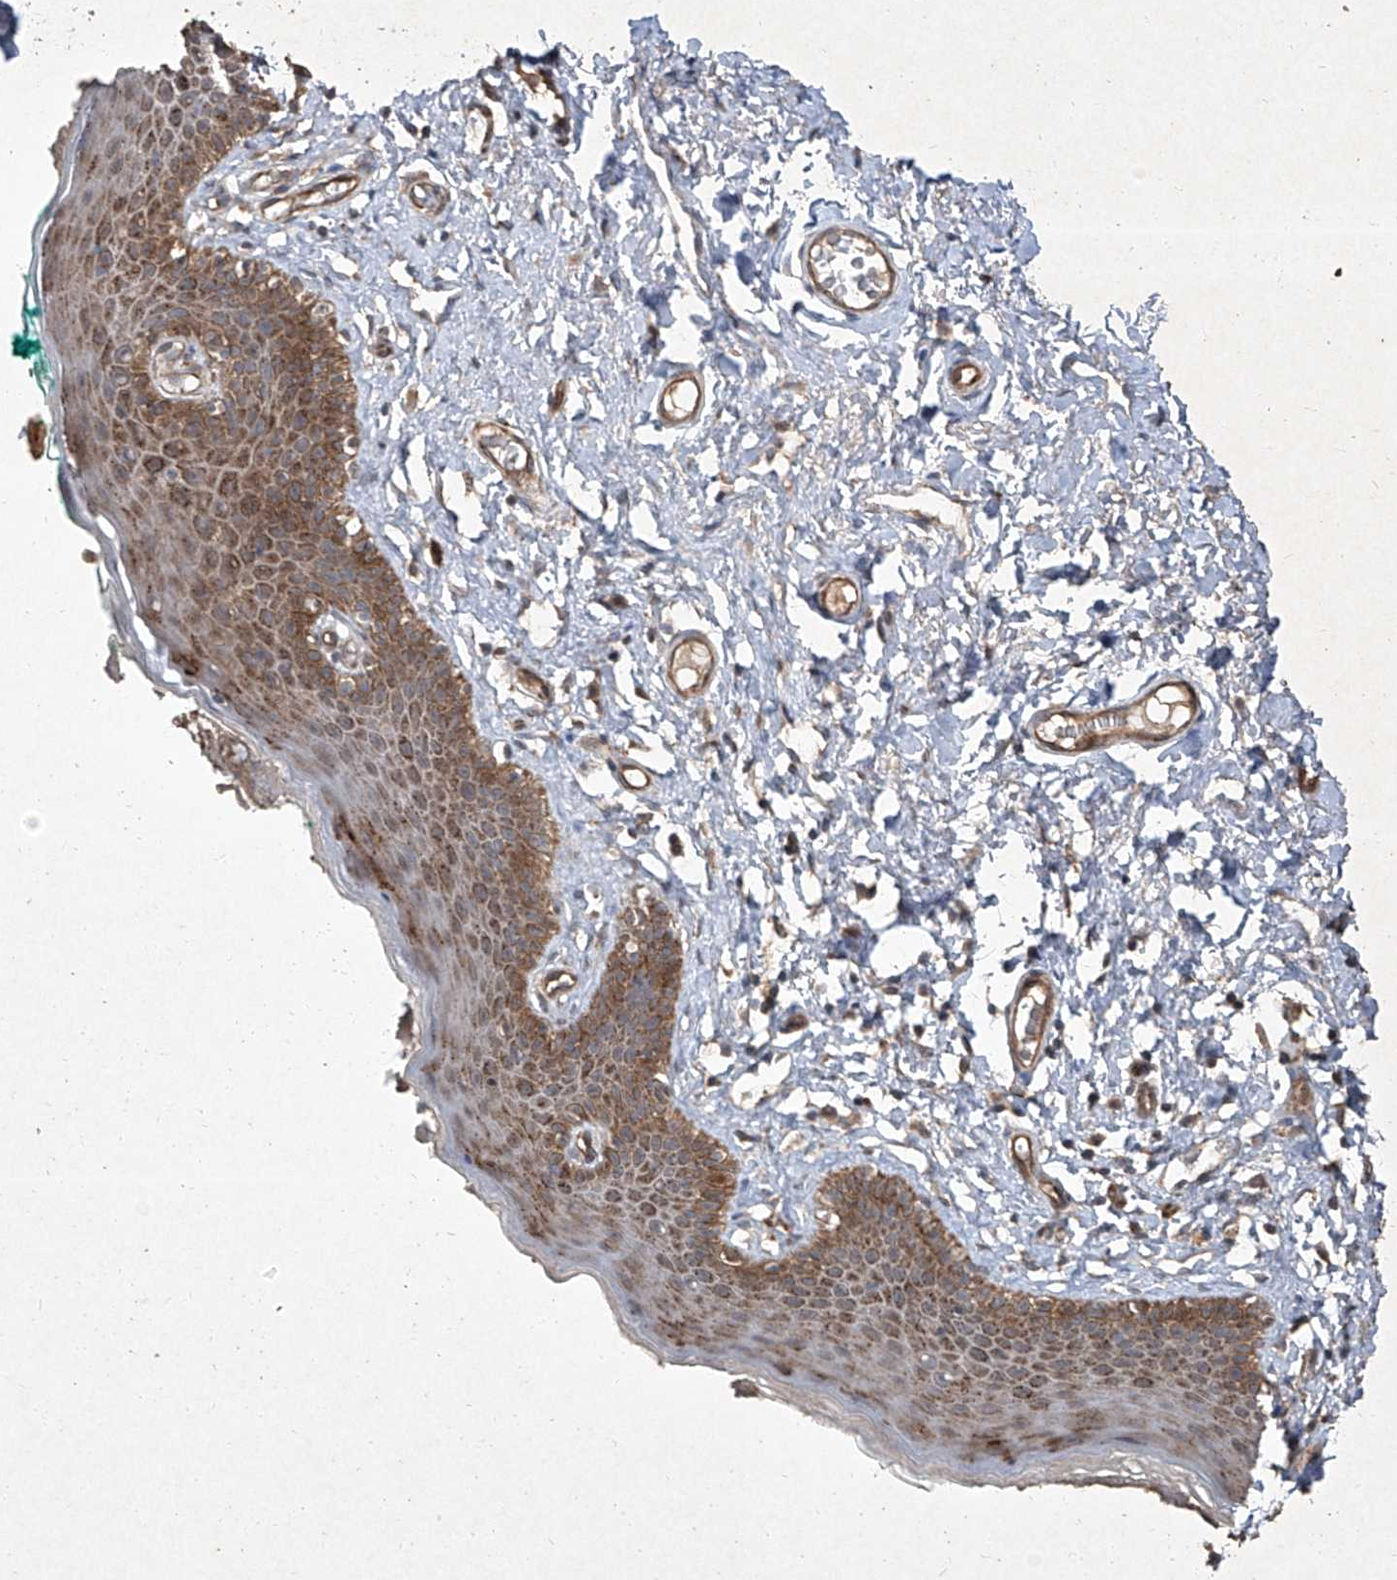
{"staining": {"intensity": "moderate", "quantity": ">75%", "location": "cytoplasmic/membranous"}, "tissue": "skin", "cell_type": "Epidermal cells", "image_type": "normal", "snomed": [{"axis": "morphology", "description": "Normal tissue, NOS"}, {"axis": "topography", "description": "Vulva"}], "caption": "Epidermal cells display medium levels of moderate cytoplasmic/membranous expression in approximately >75% of cells in normal human skin.", "gene": "CCN1", "patient": {"sex": "female", "age": 66}}